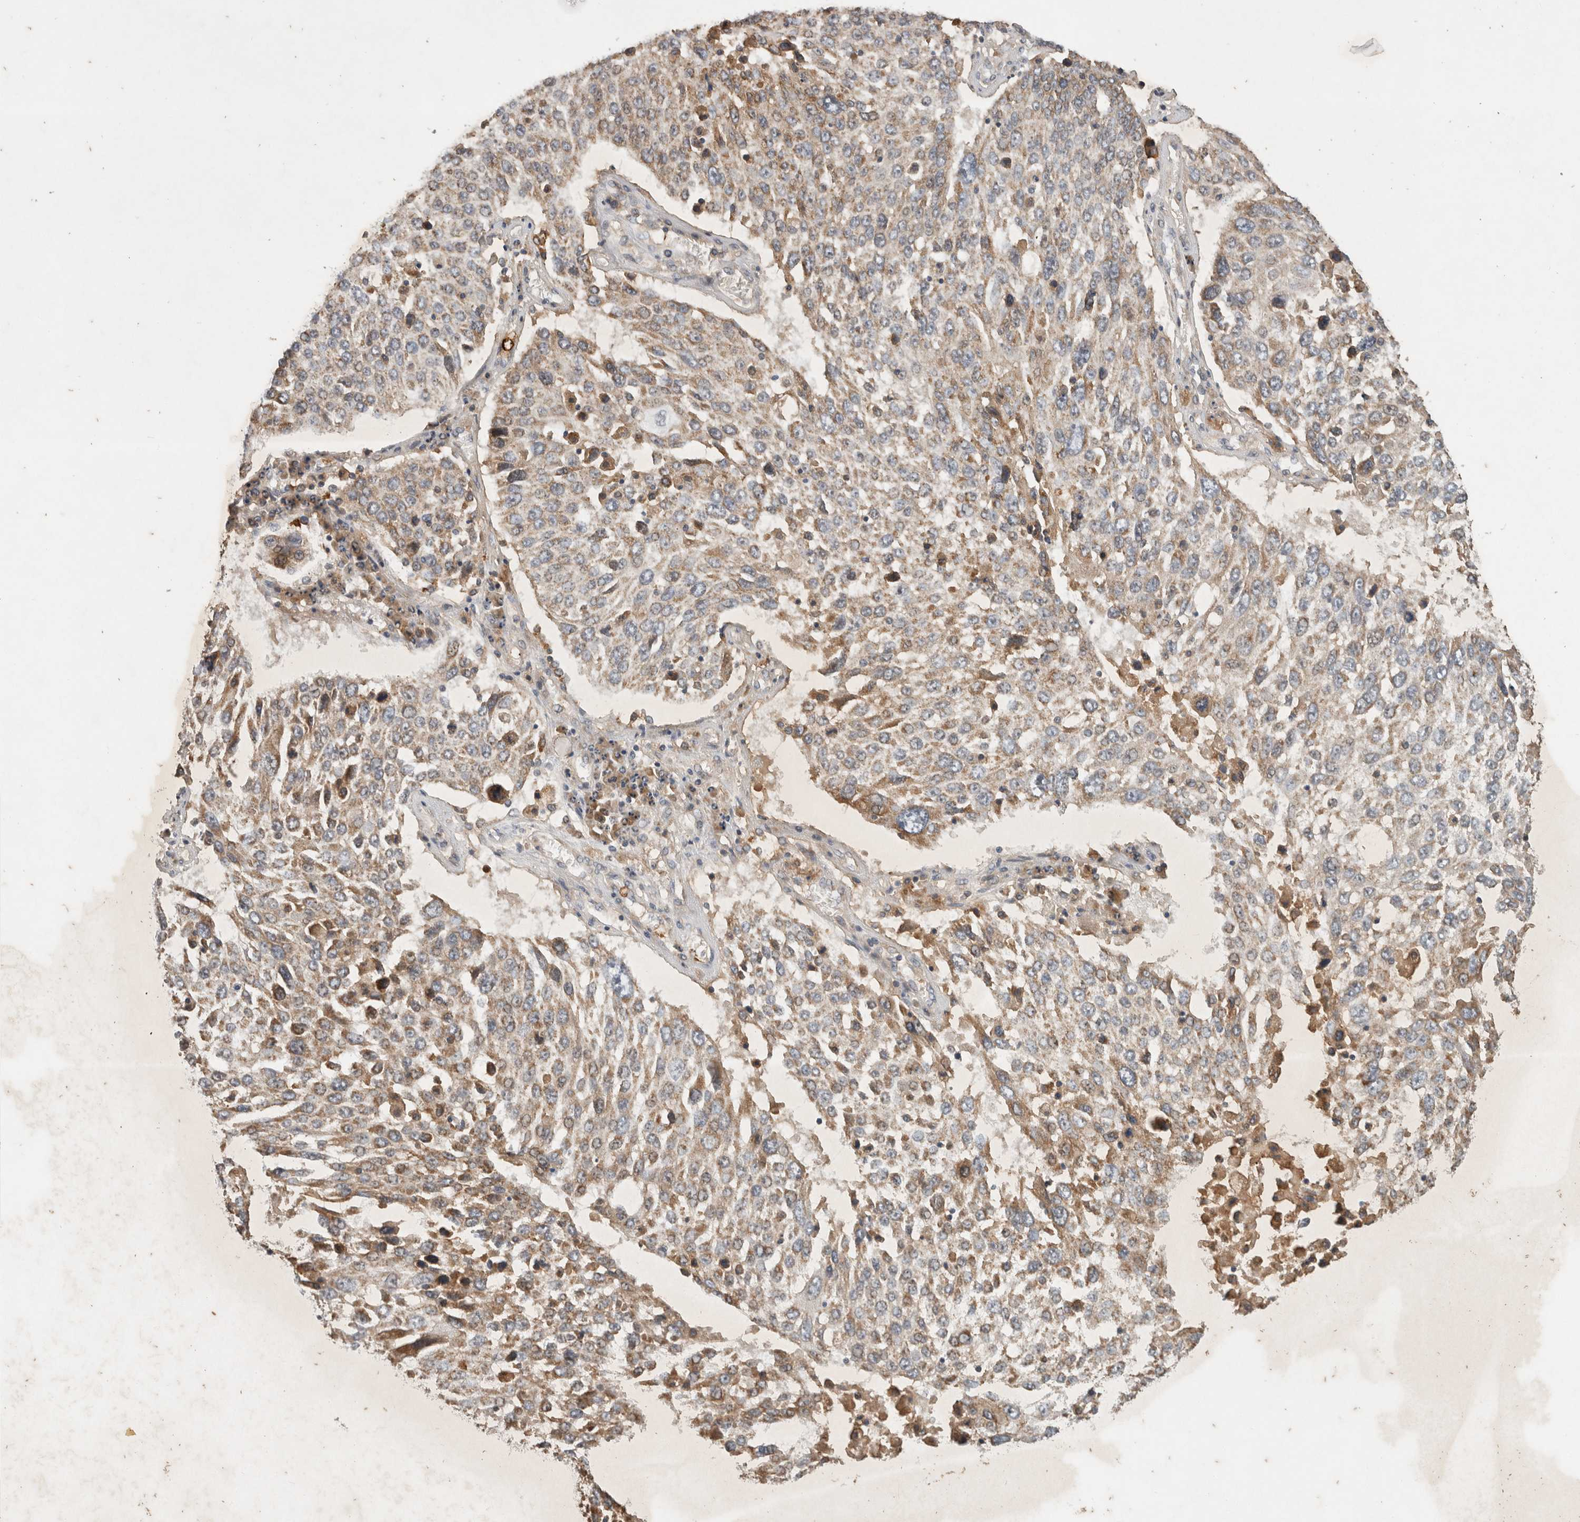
{"staining": {"intensity": "weak", "quantity": ">75%", "location": "cytoplasmic/membranous"}, "tissue": "lung cancer", "cell_type": "Tumor cells", "image_type": "cancer", "snomed": [{"axis": "morphology", "description": "Squamous cell carcinoma, NOS"}, {"axis": "topography", "description": "Lung"}], "caption": "Weak cytoplasmic/membranous protein staining is identified in approximately >75% of tumor cells in lung cancer. (DAB (3,3'-diaminobenzidine) IHC with brightfield microscopy, high magnification).", "gene": "SERAC1", "patient": {"sex": "male", "age": 65}}